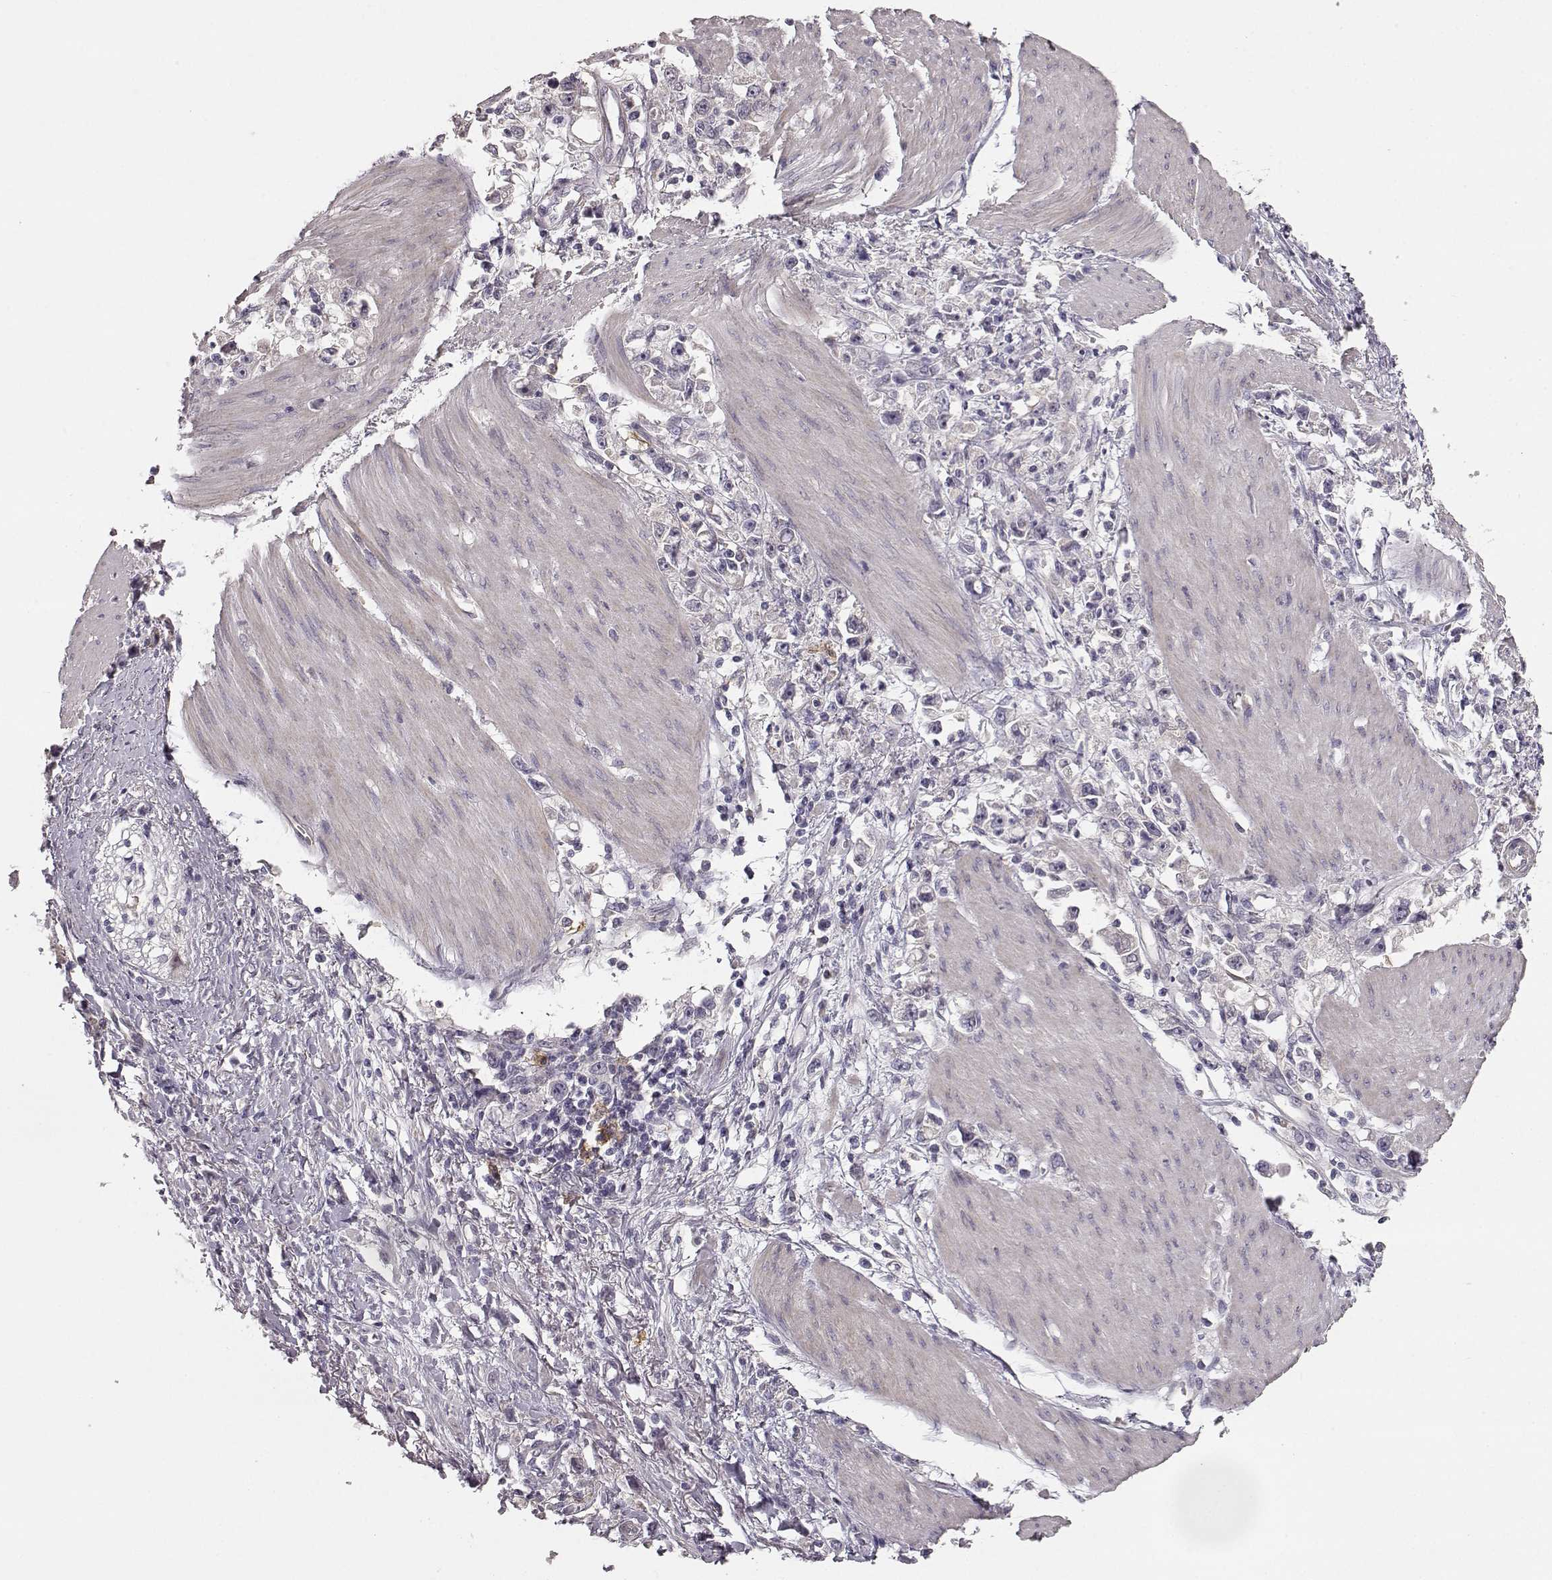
{"staining": {"intensity": "negative", "quantity": "none", "location": "none"}, "tissue": "stomach cancer", "cell_type": "Tumor cells", "image_type": "cancer", "snomed": [{"axis": "morphology", "description": "Adenocarcinoma, NOS"}, {"axis": "topography", "description": "Stomach"}], "caption": "A photomicrograph of human stomach adenocarcinoma is negative for staining in tumor cells.", "gene": "GPR50", "patient": {"sex": "female", "age": 59}}